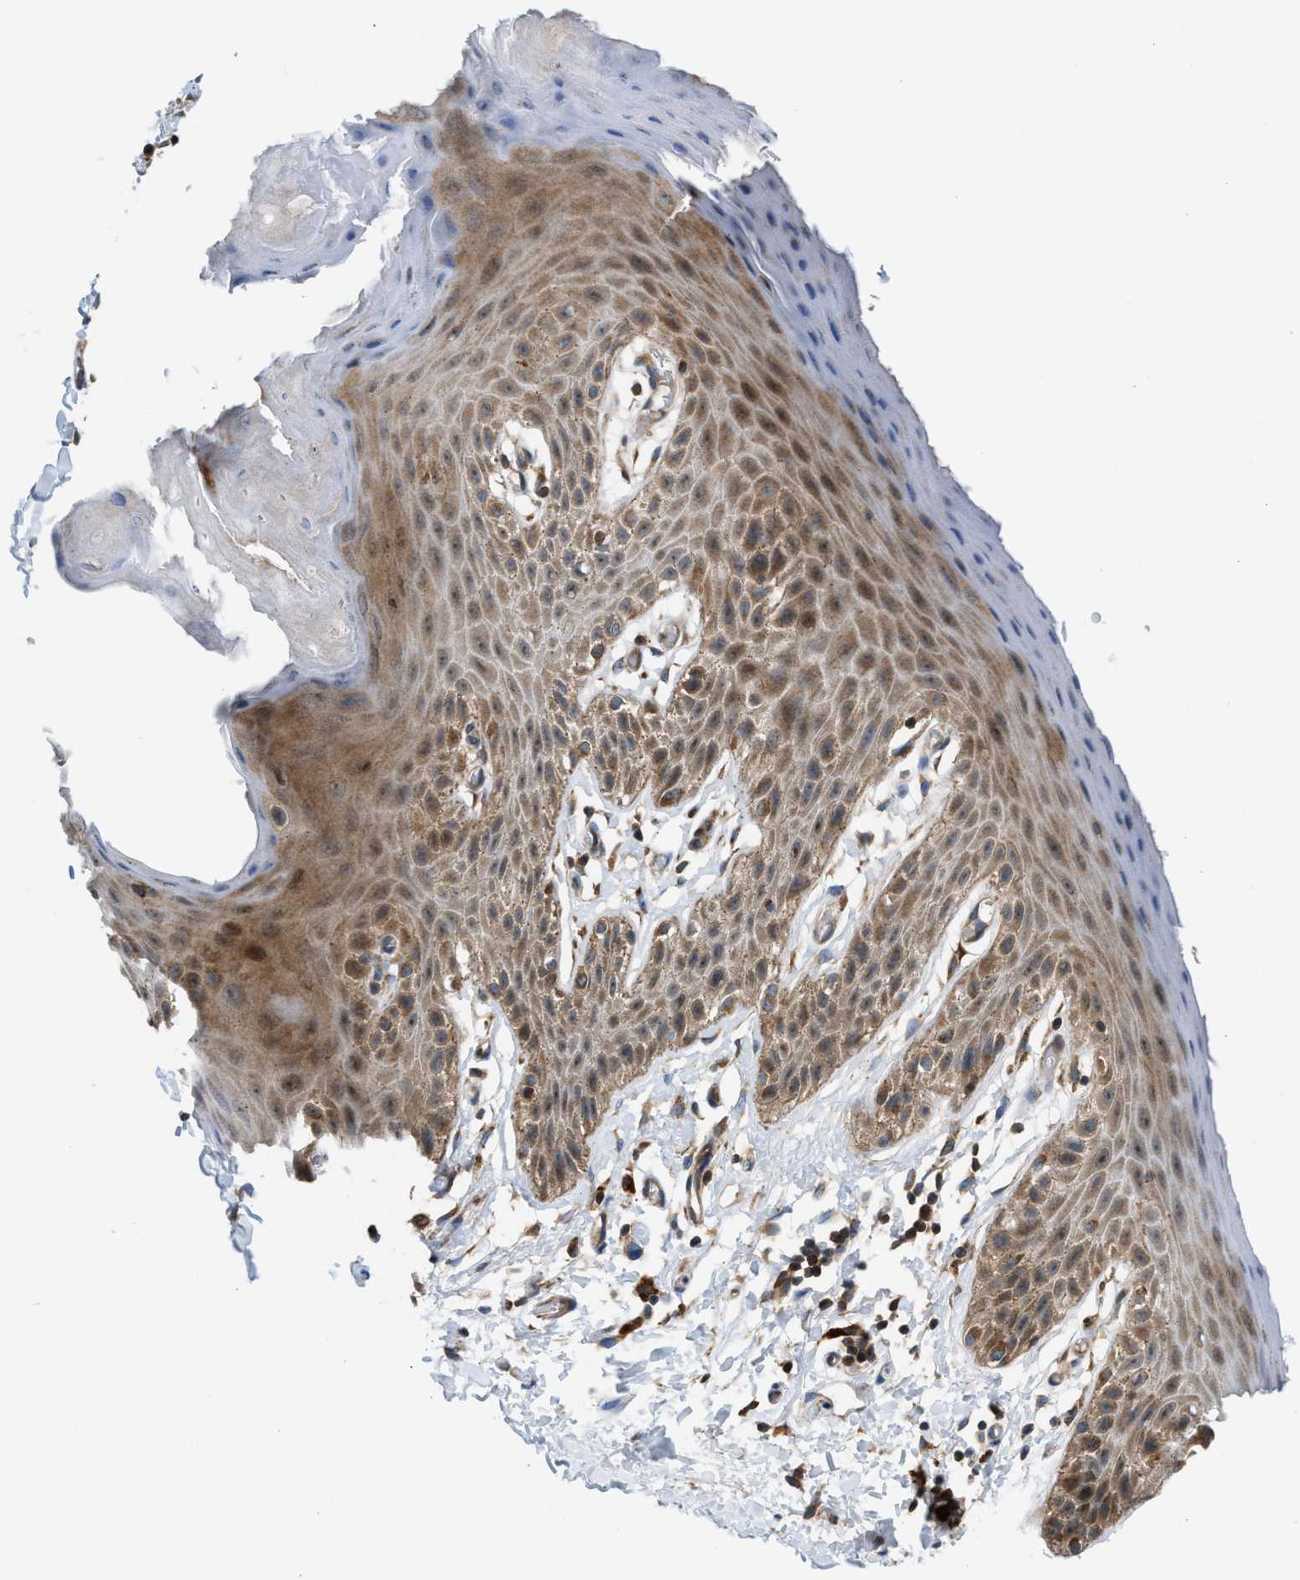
{"staining": {"intensity": "moderate", "quantity": "25%-75%", "location": "cytoplasmic/membranous"}, "tissue": "skin", "cell_type": "Epidermal cells", "image_type": "normal", "snomed": [{"axis": "morphology", "description": "Normal tissue, NOS"}, {"axis": "topography", "description": "Anal"}], "caption": "Brown immunohistochemical staining in unremarkable skin exhibits moderate cytoplasmic/membranous staining in about 25%-75% of epidermal cells.", "gene": "CYB5D1", "patient": {"sex": "male", "age": 44}}